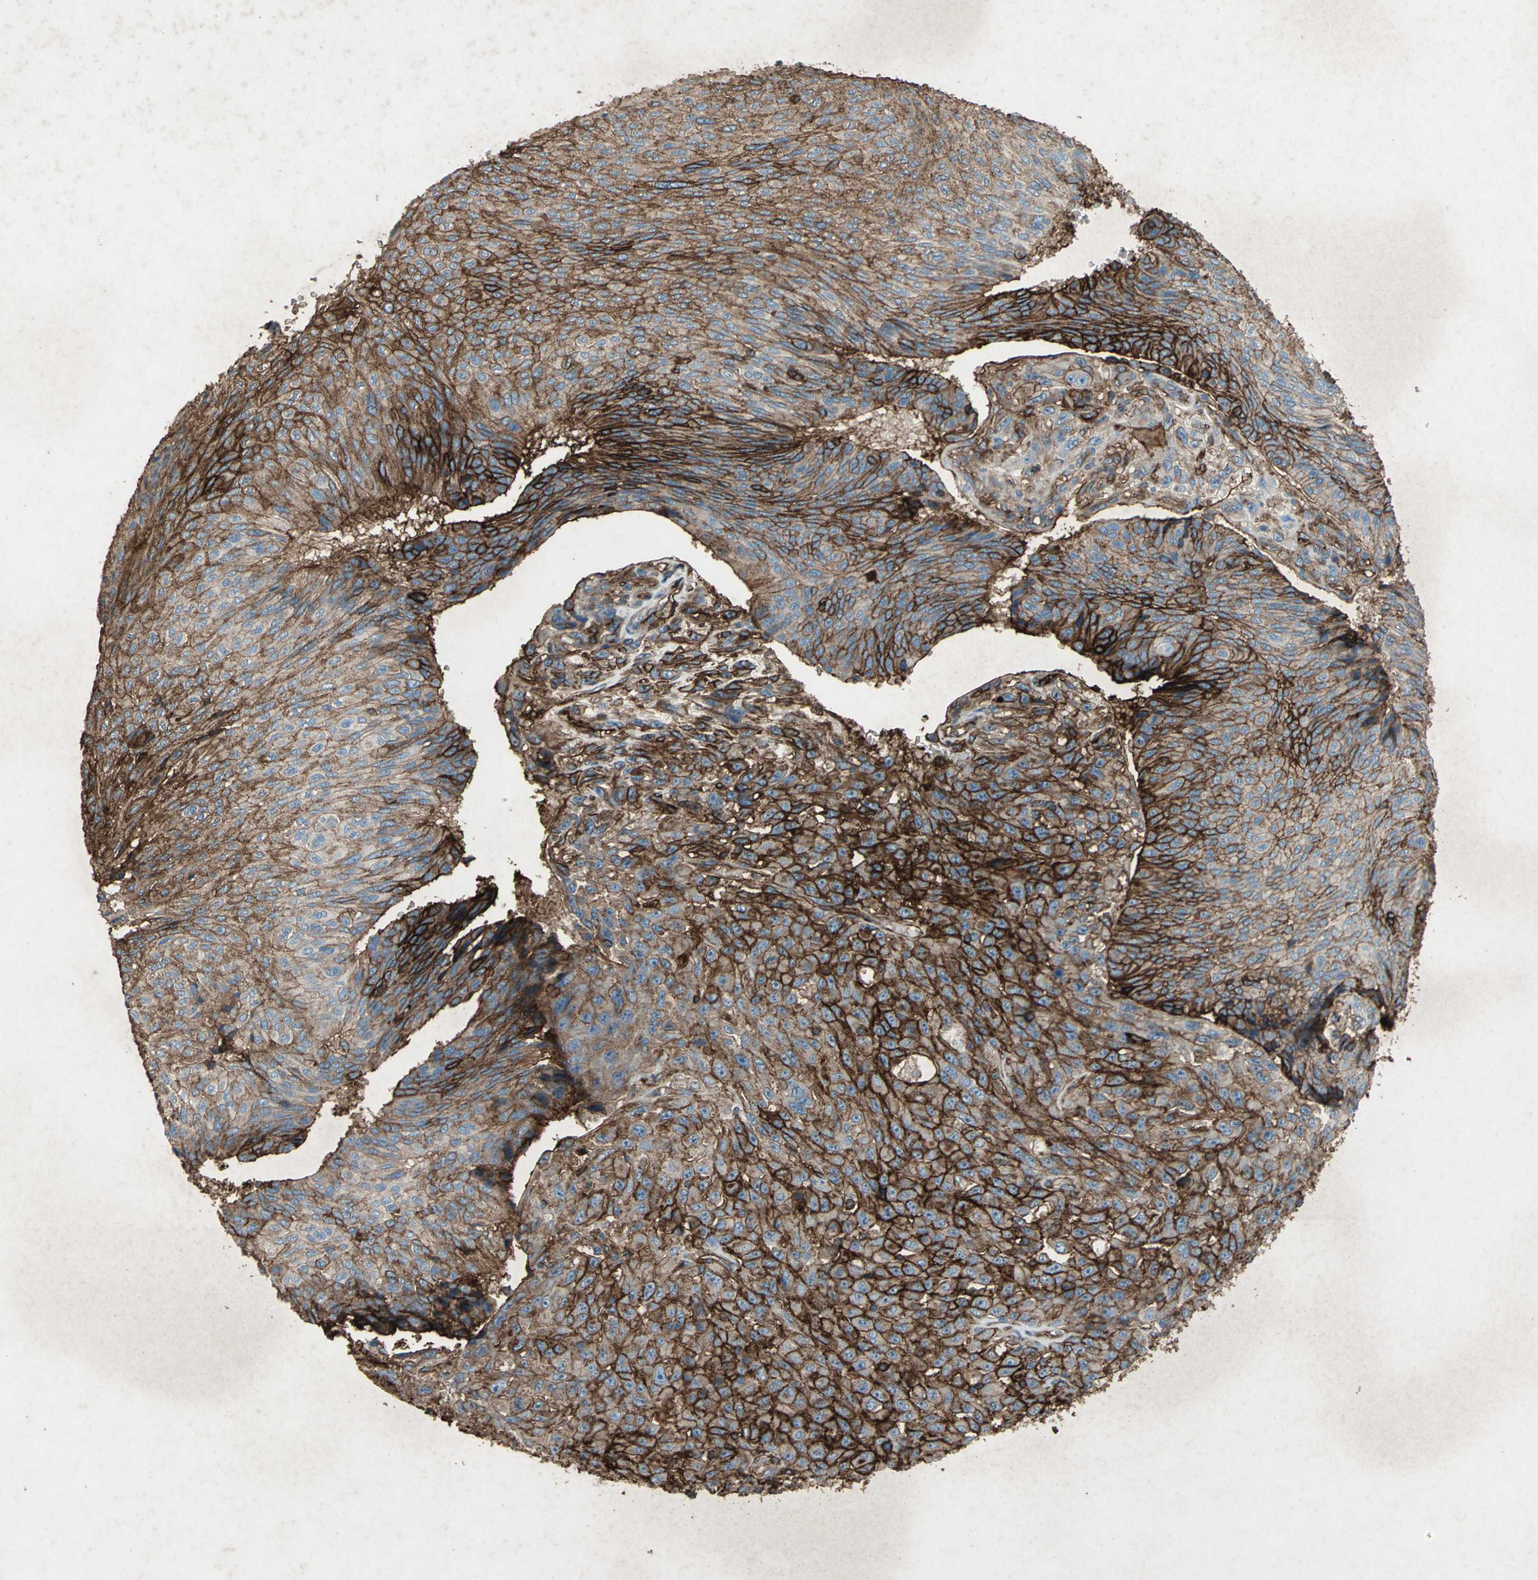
{"staining": {"intensity": "strong", "quantity": ">75%", "location": "cytoplasmic/membranous"}, "tissue": "urothelial cancer", "cell_type": "Tumor cells", "image_type": "cancer", "snomed": [{"axis": "morphology", "description": "Urothelial carcinoma, High grade"}, {"axis": "topography", "description": "Urinary bladder"}], "caption": "A photomicrograph of human high-grade urothelial carcinoma stained for a protein exhibits strong cytoplasmic/membranous brown staining in tumor cells.", "gene": "CCR6", "patient": {"sex": "male", "age": 66}}